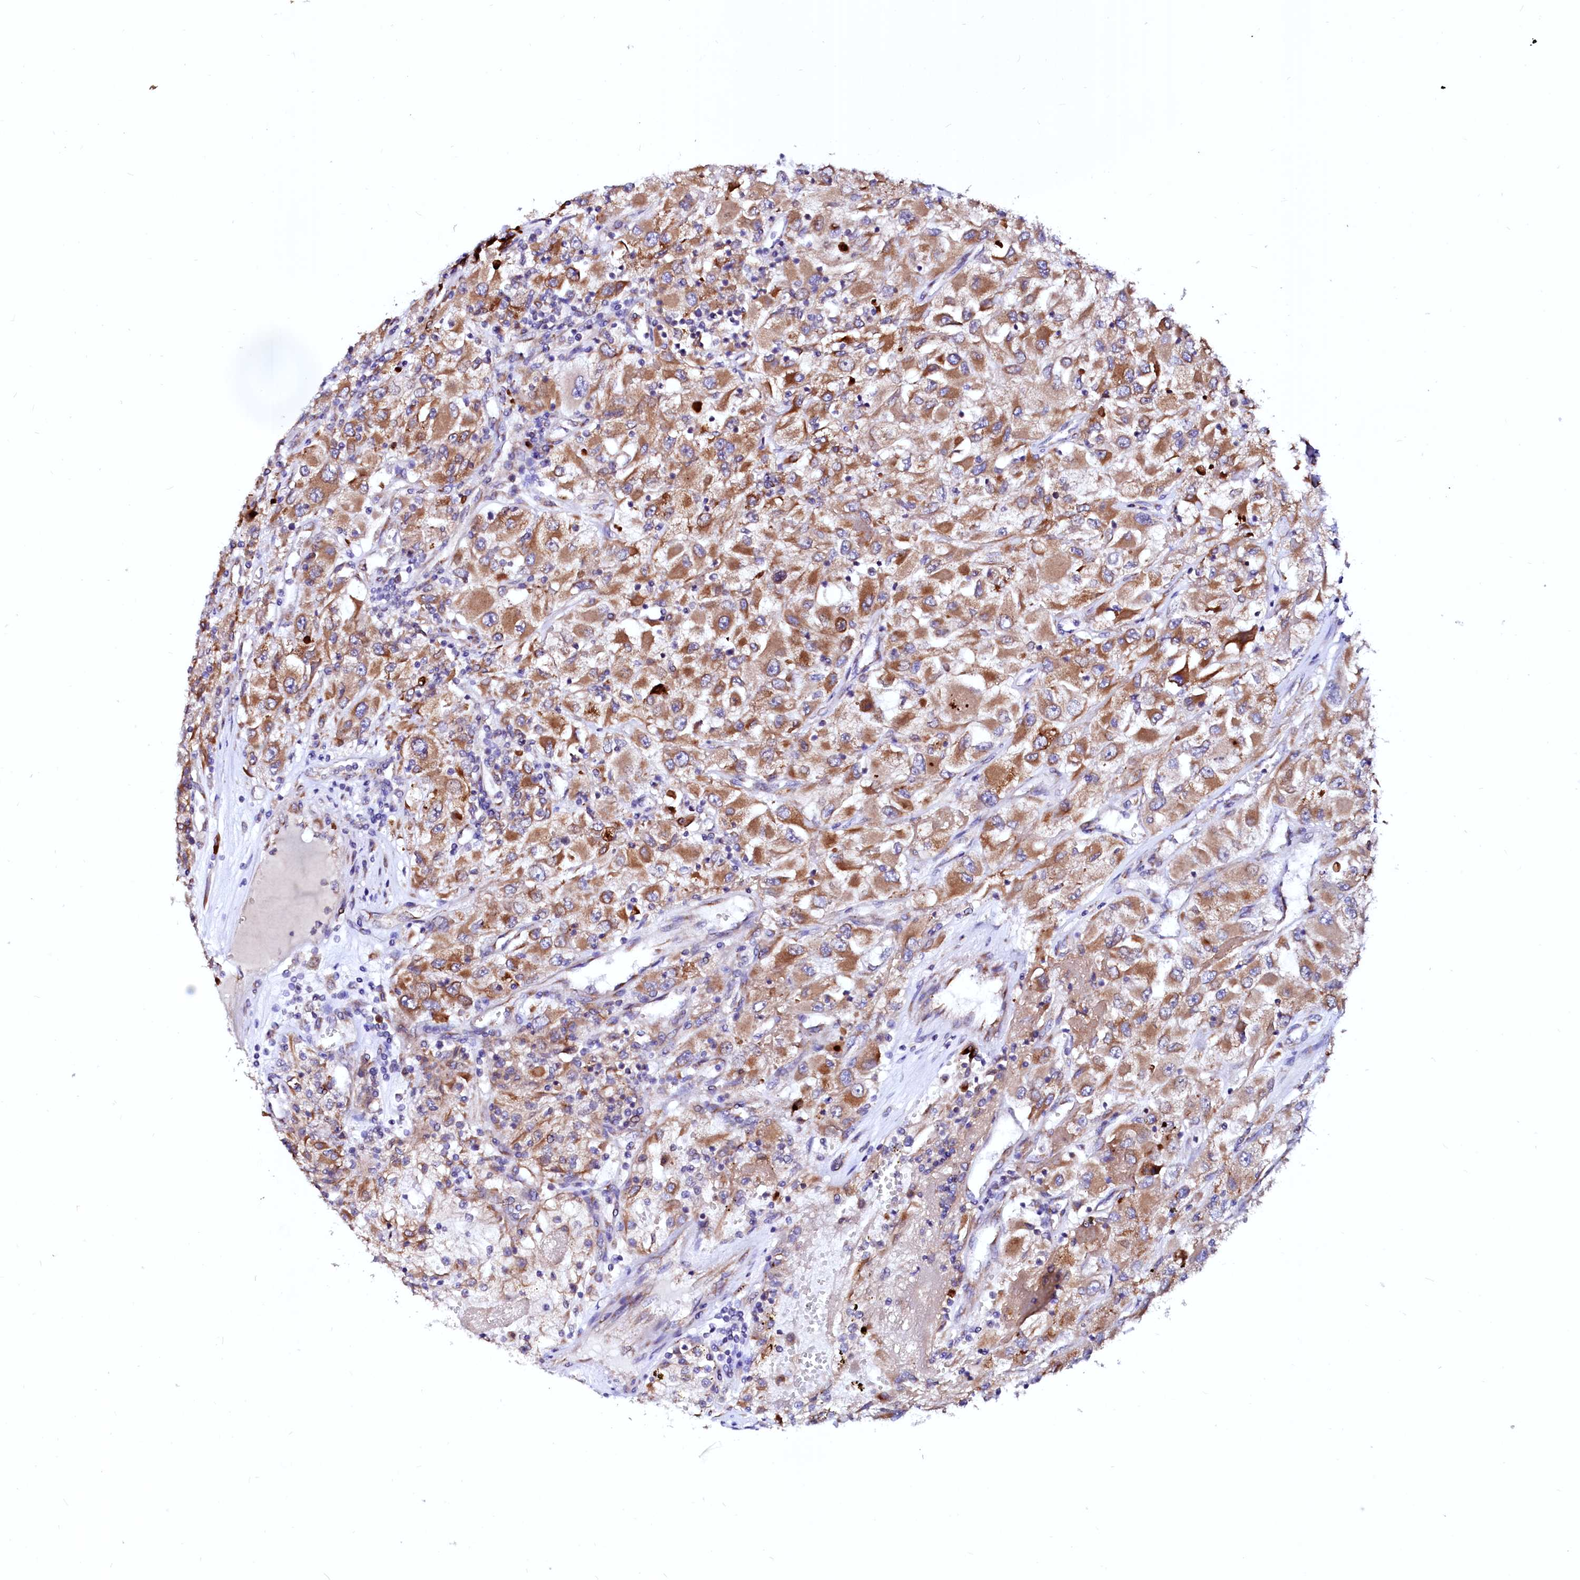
{"staining": {"intensity": "moderate", "quantity": ">75%", "location": "cytoplasmic/membranous"}, "tissue": "renal cancer", "cell_type": "Tumor cells", "image_type": "cancer", "snomed": [{"axis": "morphology", "description": "Adenocarcinoma, NOS"}, {"axis": "topography", "description": "Kidney"}], "caption": "Immunohistochemical staining of human renal adenocarcinoma shows moderate cytoplasmic/membranous protein staining in about >75% of tumor cells.", "gene": "LMAN1", "patient": {"sex": "female", "age": 52}}